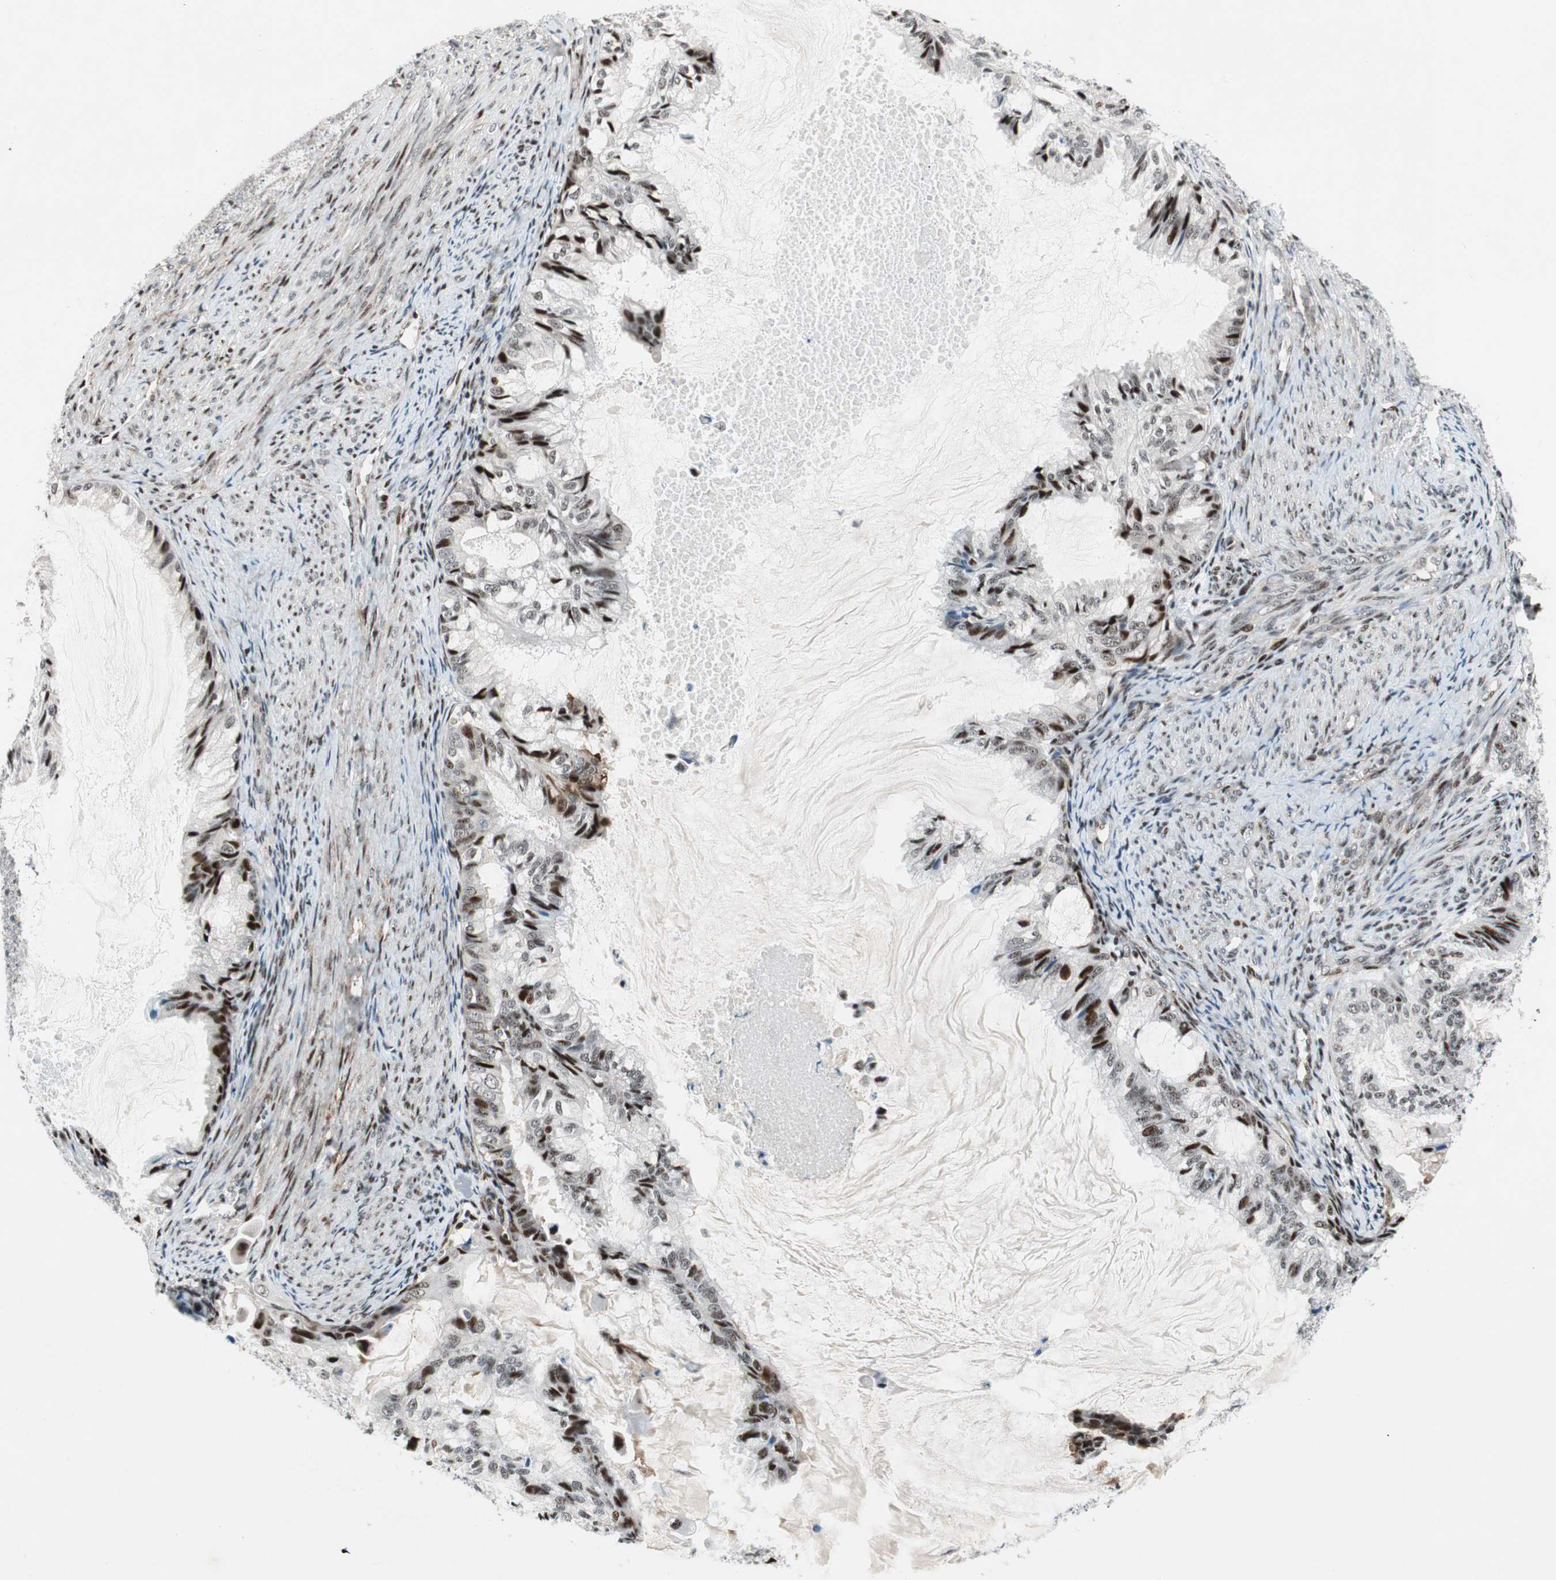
{"staining": {"intensity": "strong", "quantity": "25%-75%", "location": "nuclear"}, "tissue": "cervical cancer", "cell_type": "Tumor cells", "image_type": "cancer", "snomed": [{"axis": "morphology", "description": "Normal tissue, NOS"}, {"axis": "morphology", "description": "Adenocarcinoma, NOS"}, {"axis": "topography", "description": "Cervix"}, {"axis": "topography", "description": "Endometrium"}], "caption": "Protein expression analysis of cervical cancer (adenocarcinoma) exhibits strong nuclear staining in approximately 25%-75% of tumor cells.", "gene": "FBXO44", "patient": {"sex": "female", "age": 86}}